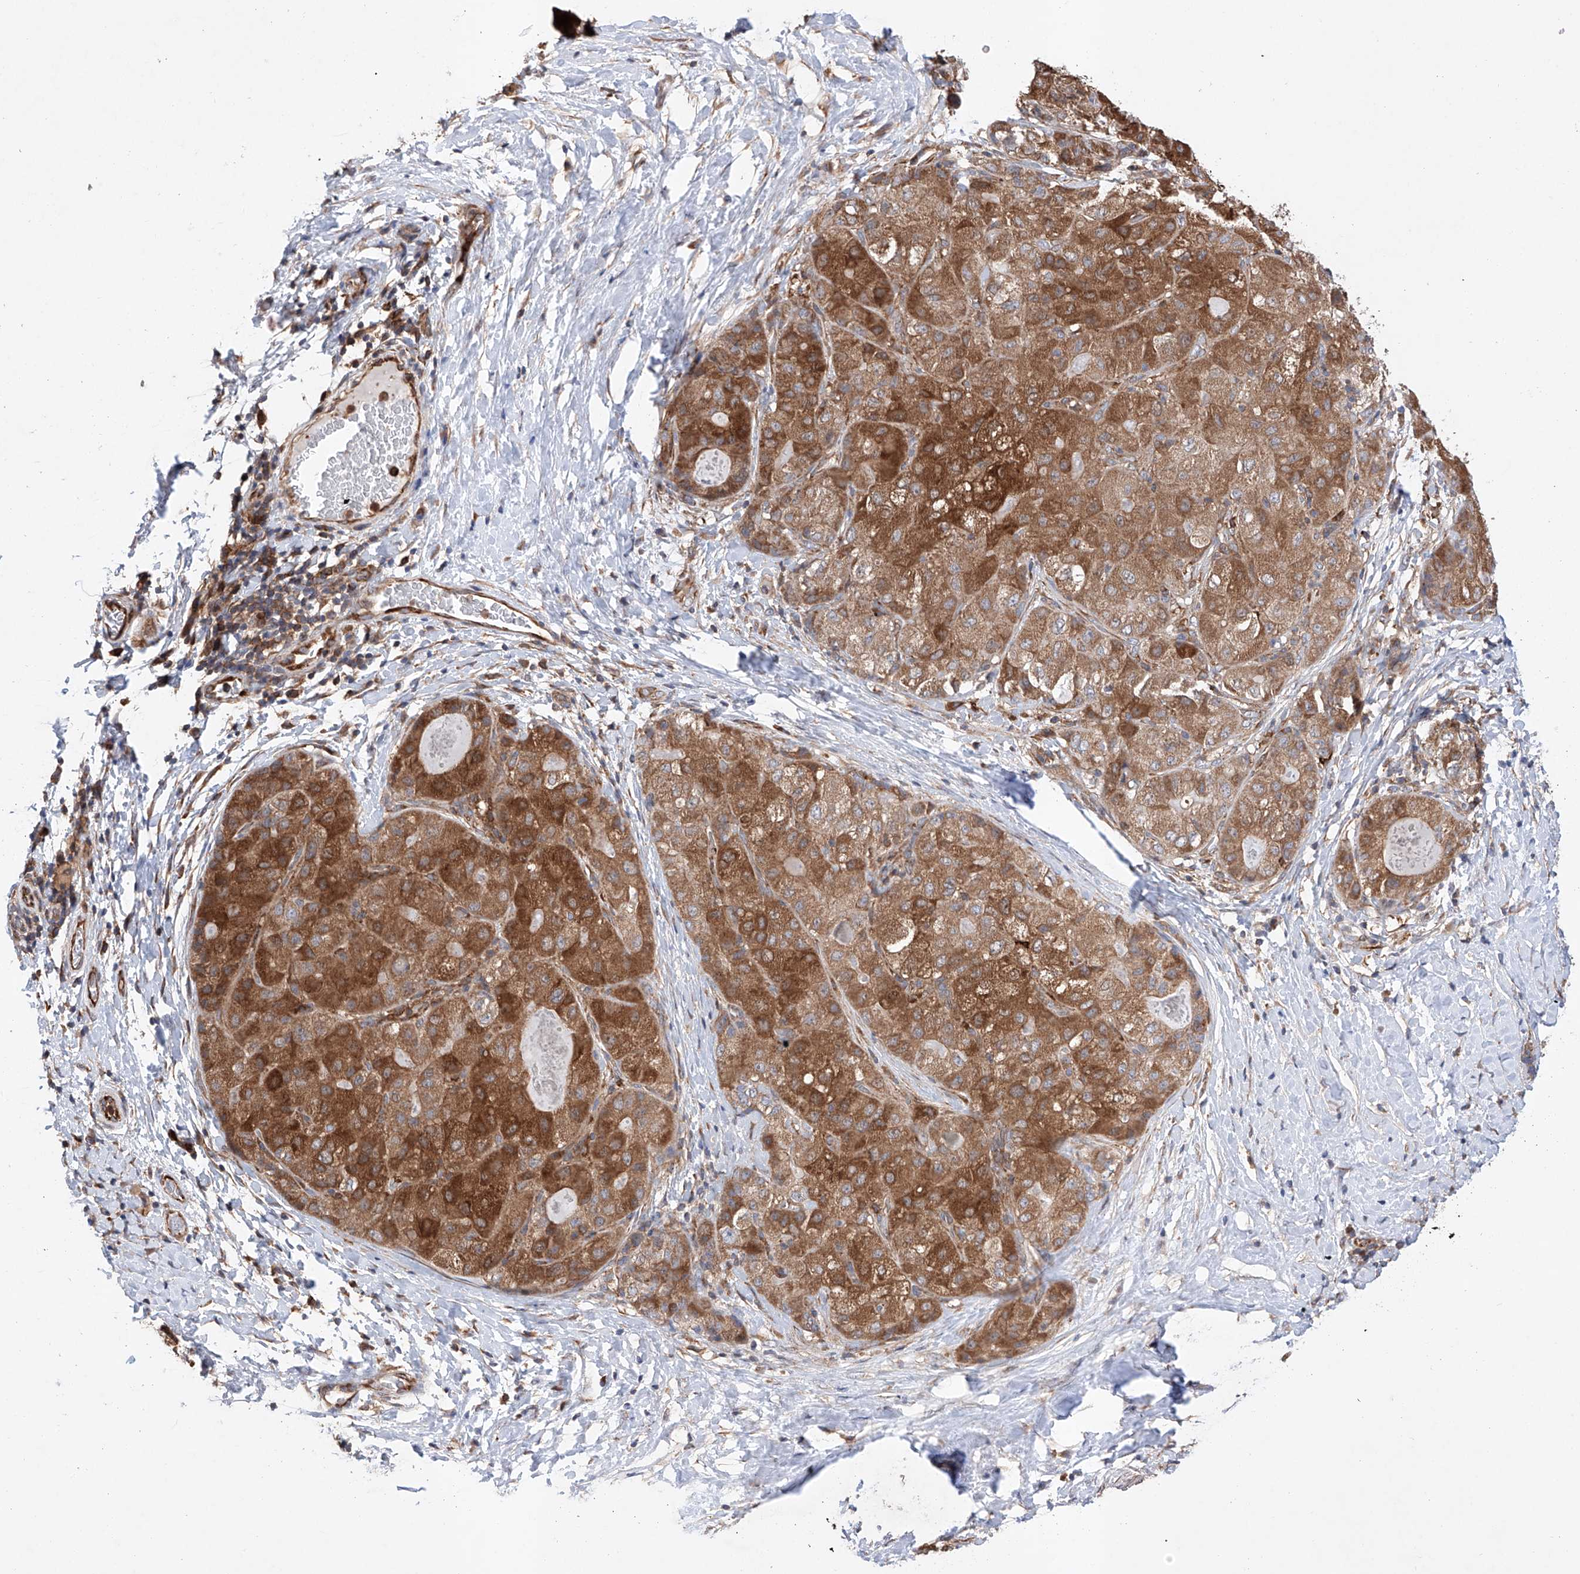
{"staining": {"intensity": "strong", "quantity": ">75%", "location": "cytoplasmic/membranous"}, "tissue": "liver cancer", "cell_type": "Tumor cells", "image_type": "cancer", "snomed": [{"axis": "morphology", "description": "Carcinoma, Hepatocellular, NOS"}, {"axis": "topography", "description": "Liver"}], "caption": "Liver hepatocellular carcinoma tissue reveals strong cytoplasmic/membranous expression in approximately >75% of tumor cells", "gene": "TIMM23", "patient": {"sex": "male", "age": 80}}